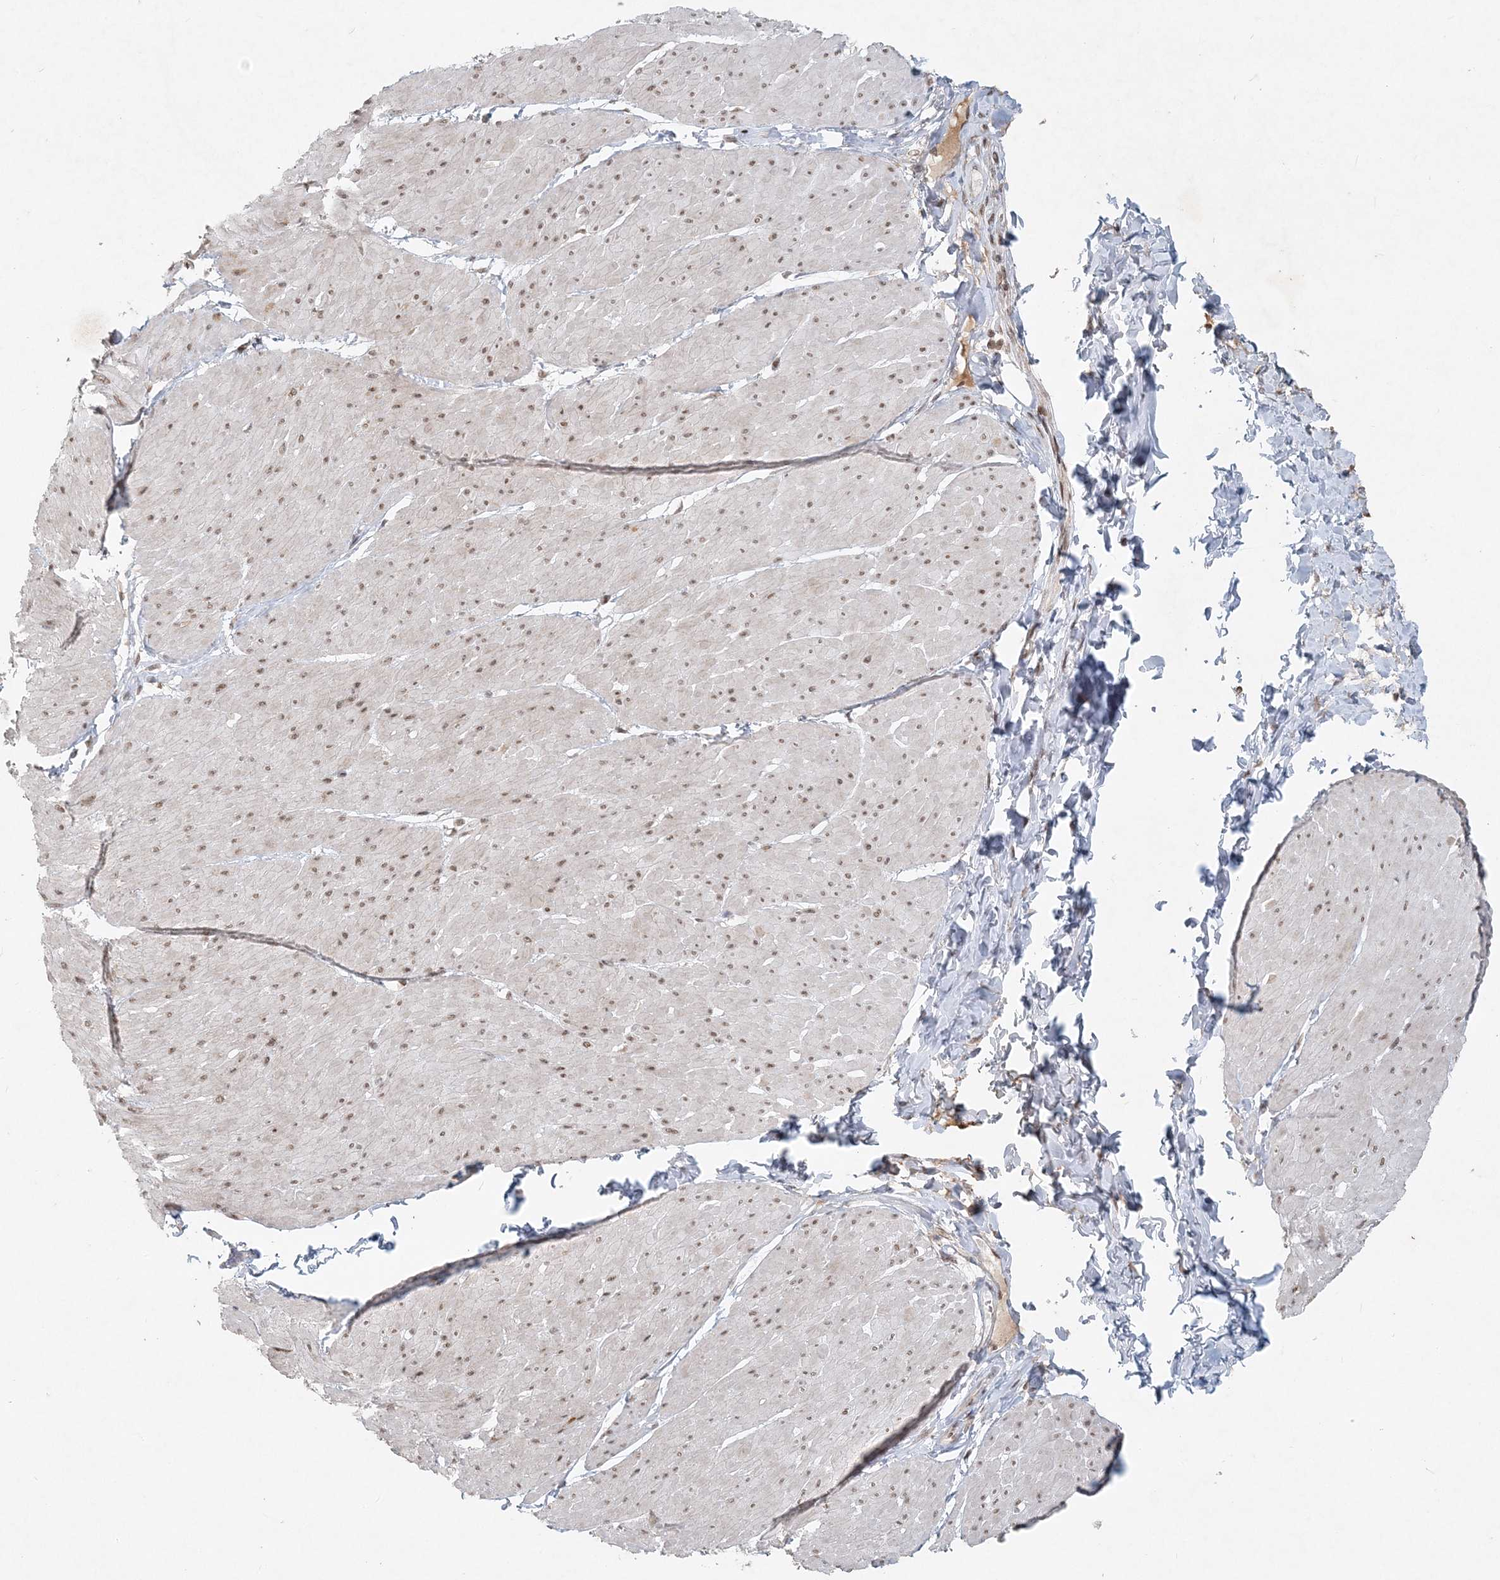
{"staining": {"intensity": "weak", "quantity": ">75%", "location": "nuclear"}, "tissue": "smooth muscle", "cell_type": "Smooth muscle cells", "image_type": "normal", "snomed": [{"axis": "morphology", "description": "Urothelial carcinoma, High grade"}, {"axis": "topography", "description": "Urinary bladder"}], "caption": "This is an image of immunohistochemistry staining of normal smooth muscle, which shows weak staining in the nuclear of smooth muscle cells.", "gene": "BAZ1B", "patient": {"sex": "male", "age": 46}}